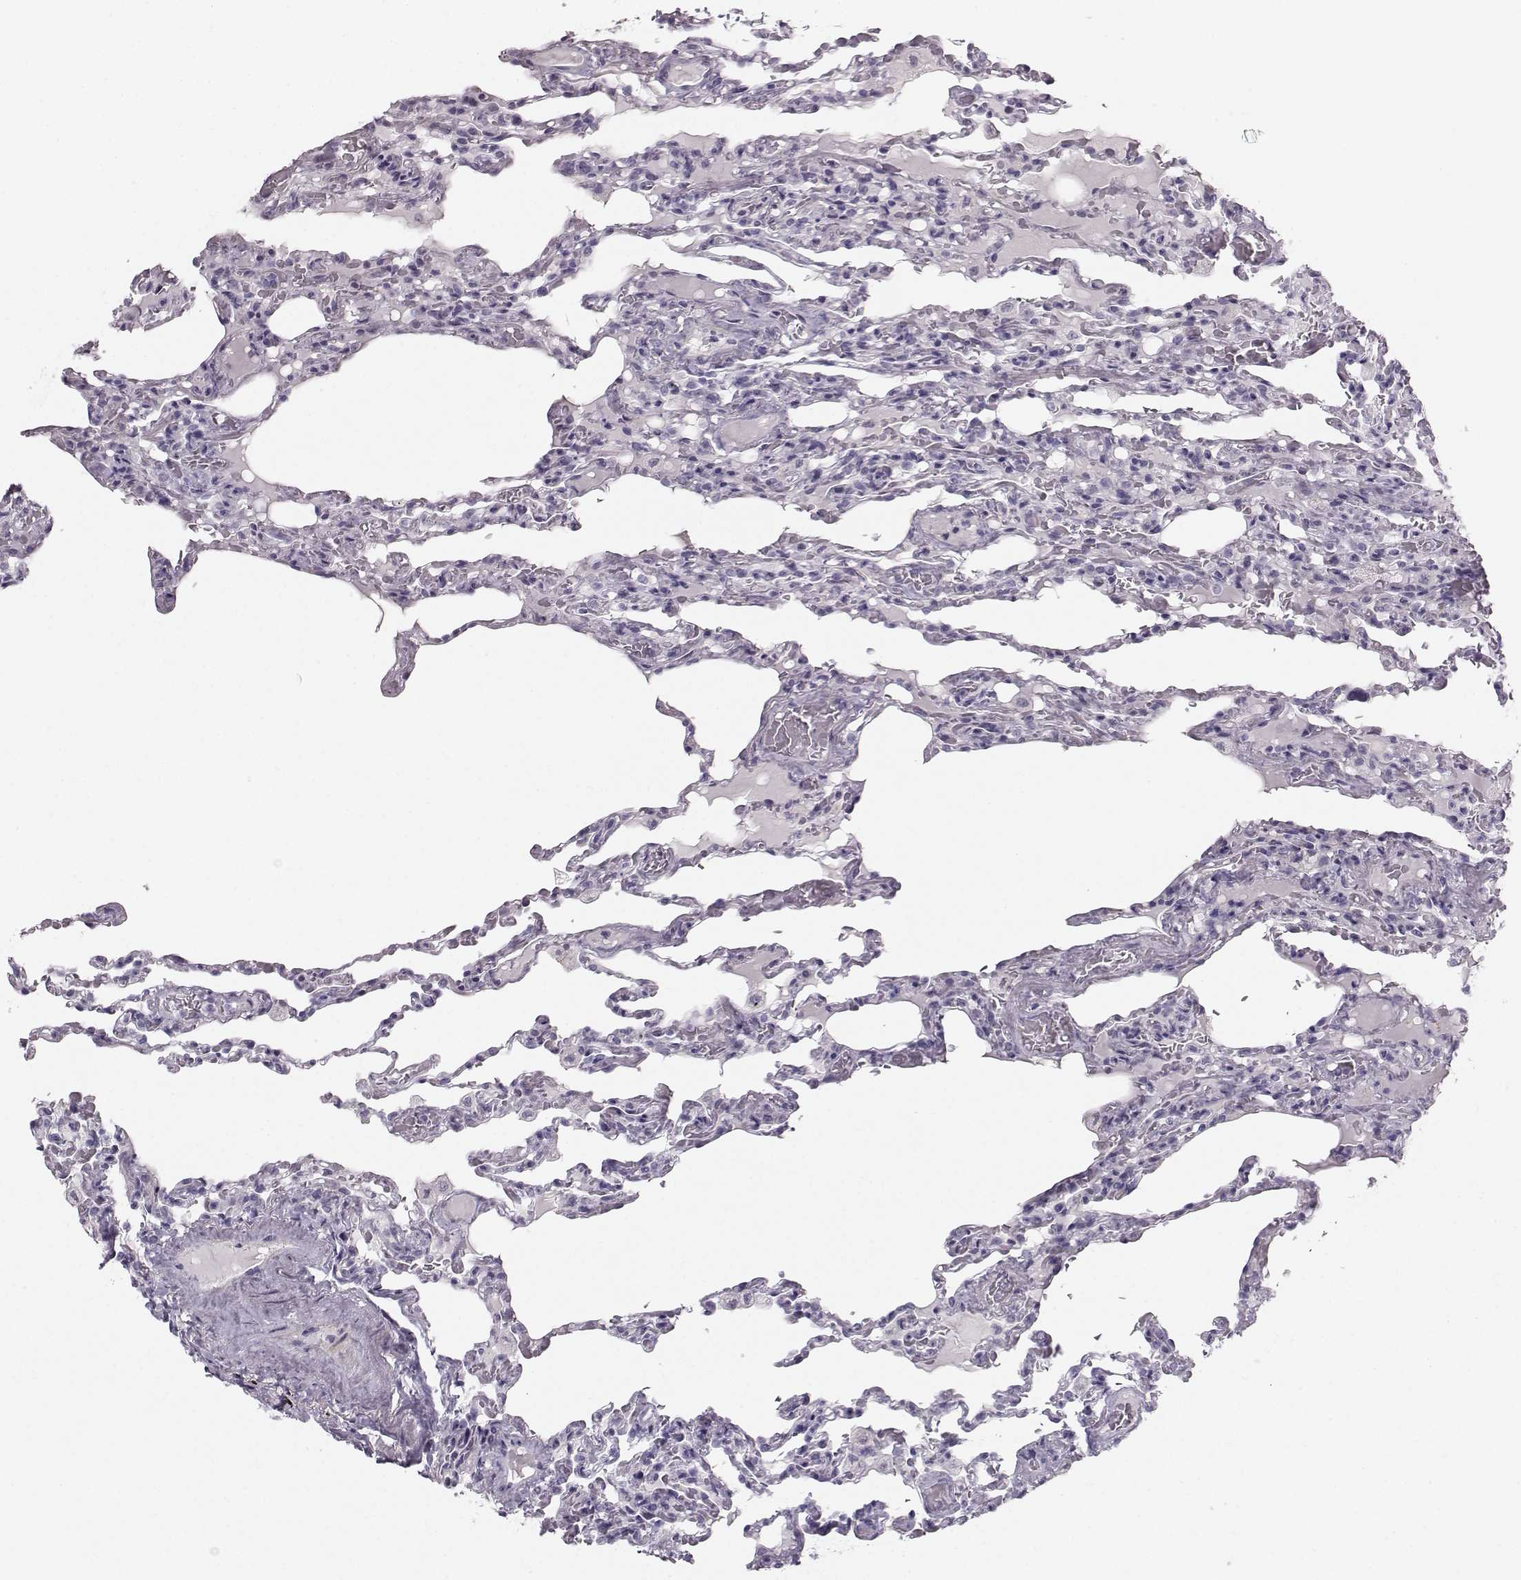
{"staining": {"intensity": "negative", "quantity": "none", "location": "none"}, "tissue": "lung", "cell_type": "Alveolar cells", "image_type": "normal", "snomed": [{"axis": "morphology", "description": "Normal tissue, NOS"}, {"axis": "topography", "description": "Lung"}], "caption": "Lung was stained to show a protein in brown. There is no significant positivity in alveolar cells. (DAB (3,3'-diaminobenzidine) immunohistochemistry (IHC) visualized using brightfield microscopy, high magnification).", "gene": "CASR", "patient": {"sex": "female", "age": 43}}